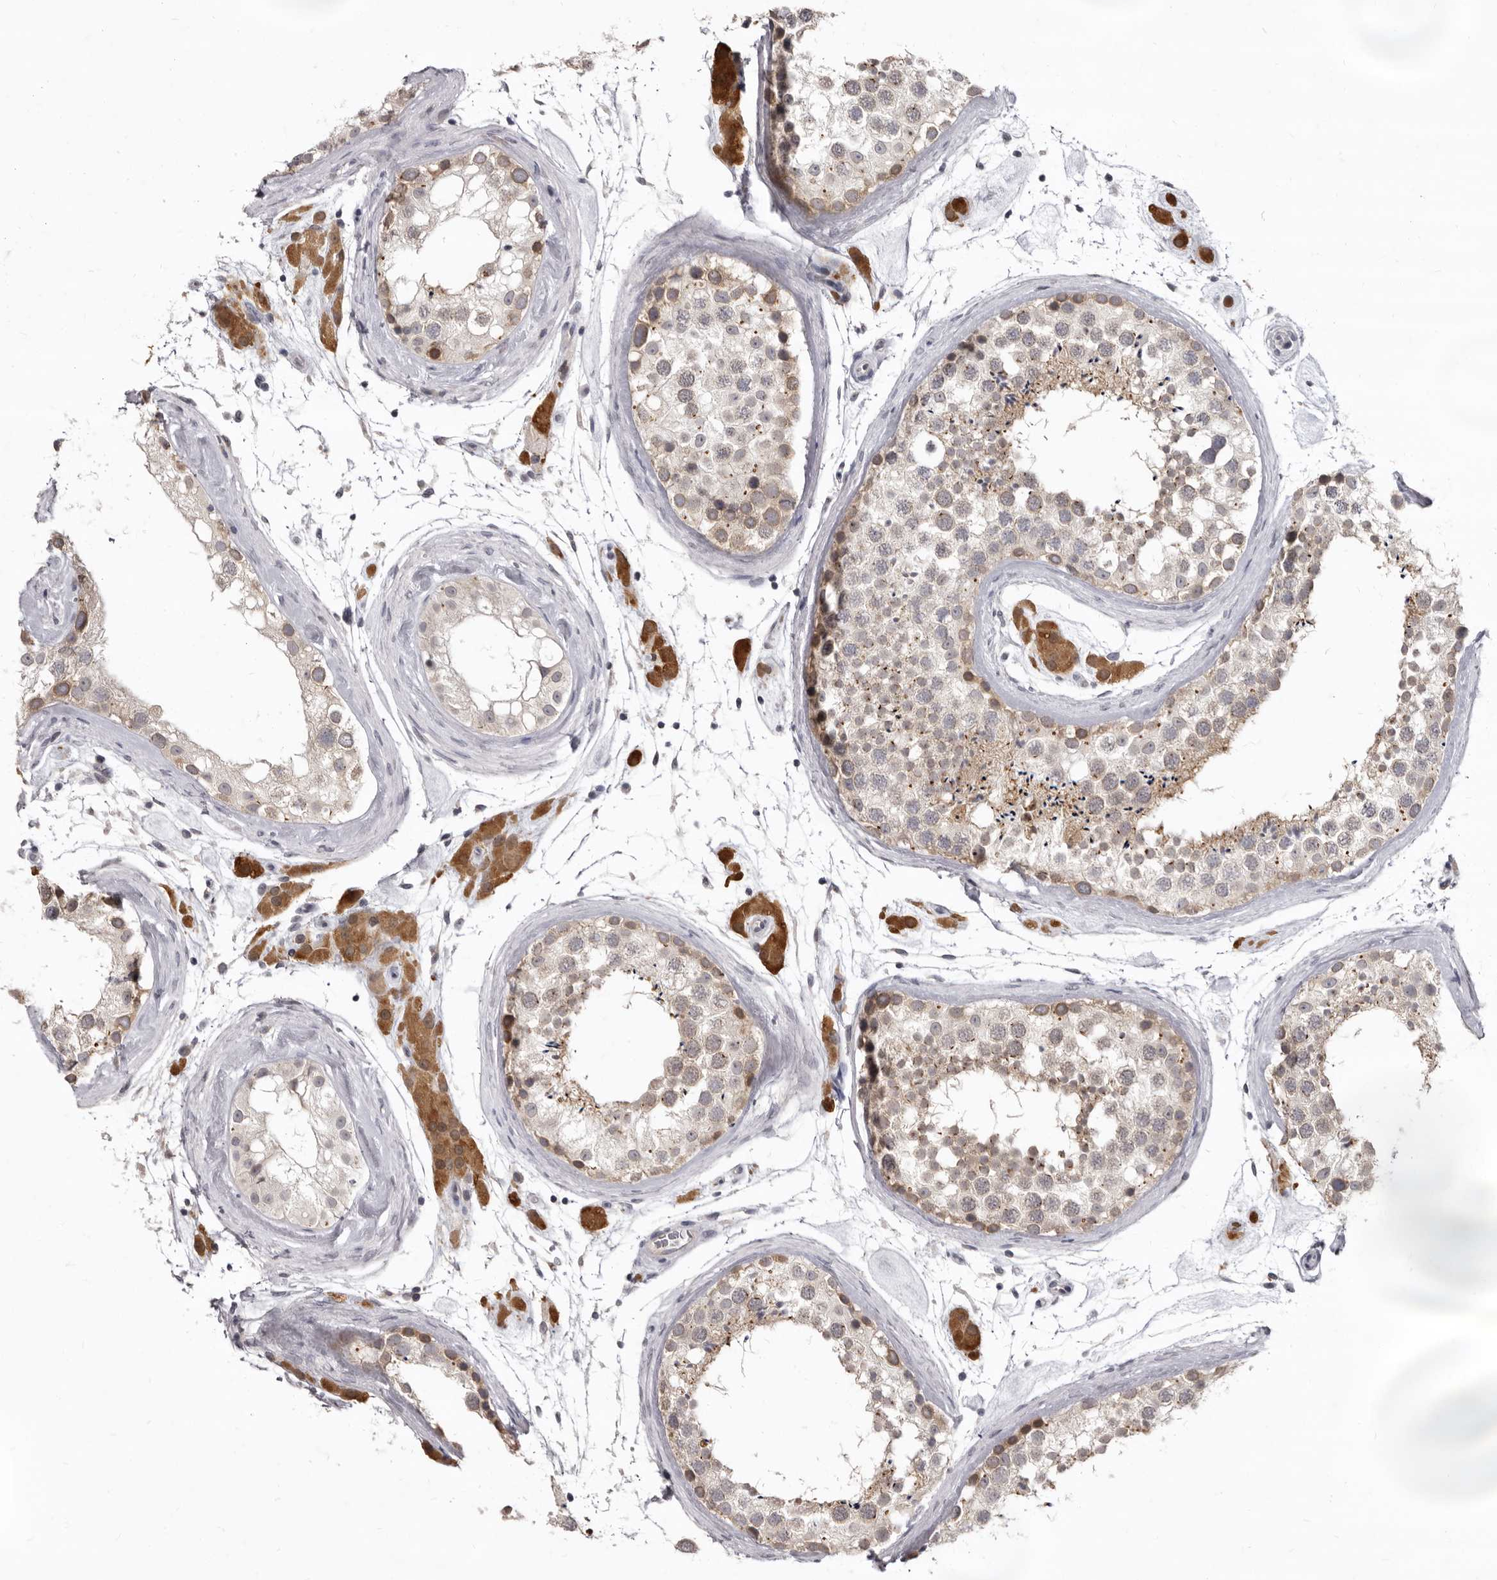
{"staining": {"intensity": "weak", "quantity": "25%-75%", "location": "cytoplasmic/membranous"}, "tissue": "testis", "cell_type": "Cells in seminiferous ducts", "image_type": "normal", "snomed": [{"axis": "morphology", "description": "Normal tissue, NOS"}, {"axis": "topography", "description": "Testis"}], "caption": "DAB (3,3'-diaminobenzidine) immunohistochemical staining of unremarkable human testis shows weak cytoplasmic/membranous protein expression in about 25%-75% of cells in seminiferous ducts. (DAB IHC with brightfield microscopy, high magnification).", "gene": "SULT1E1", "patient": {"sex": "male", "age": 46}}